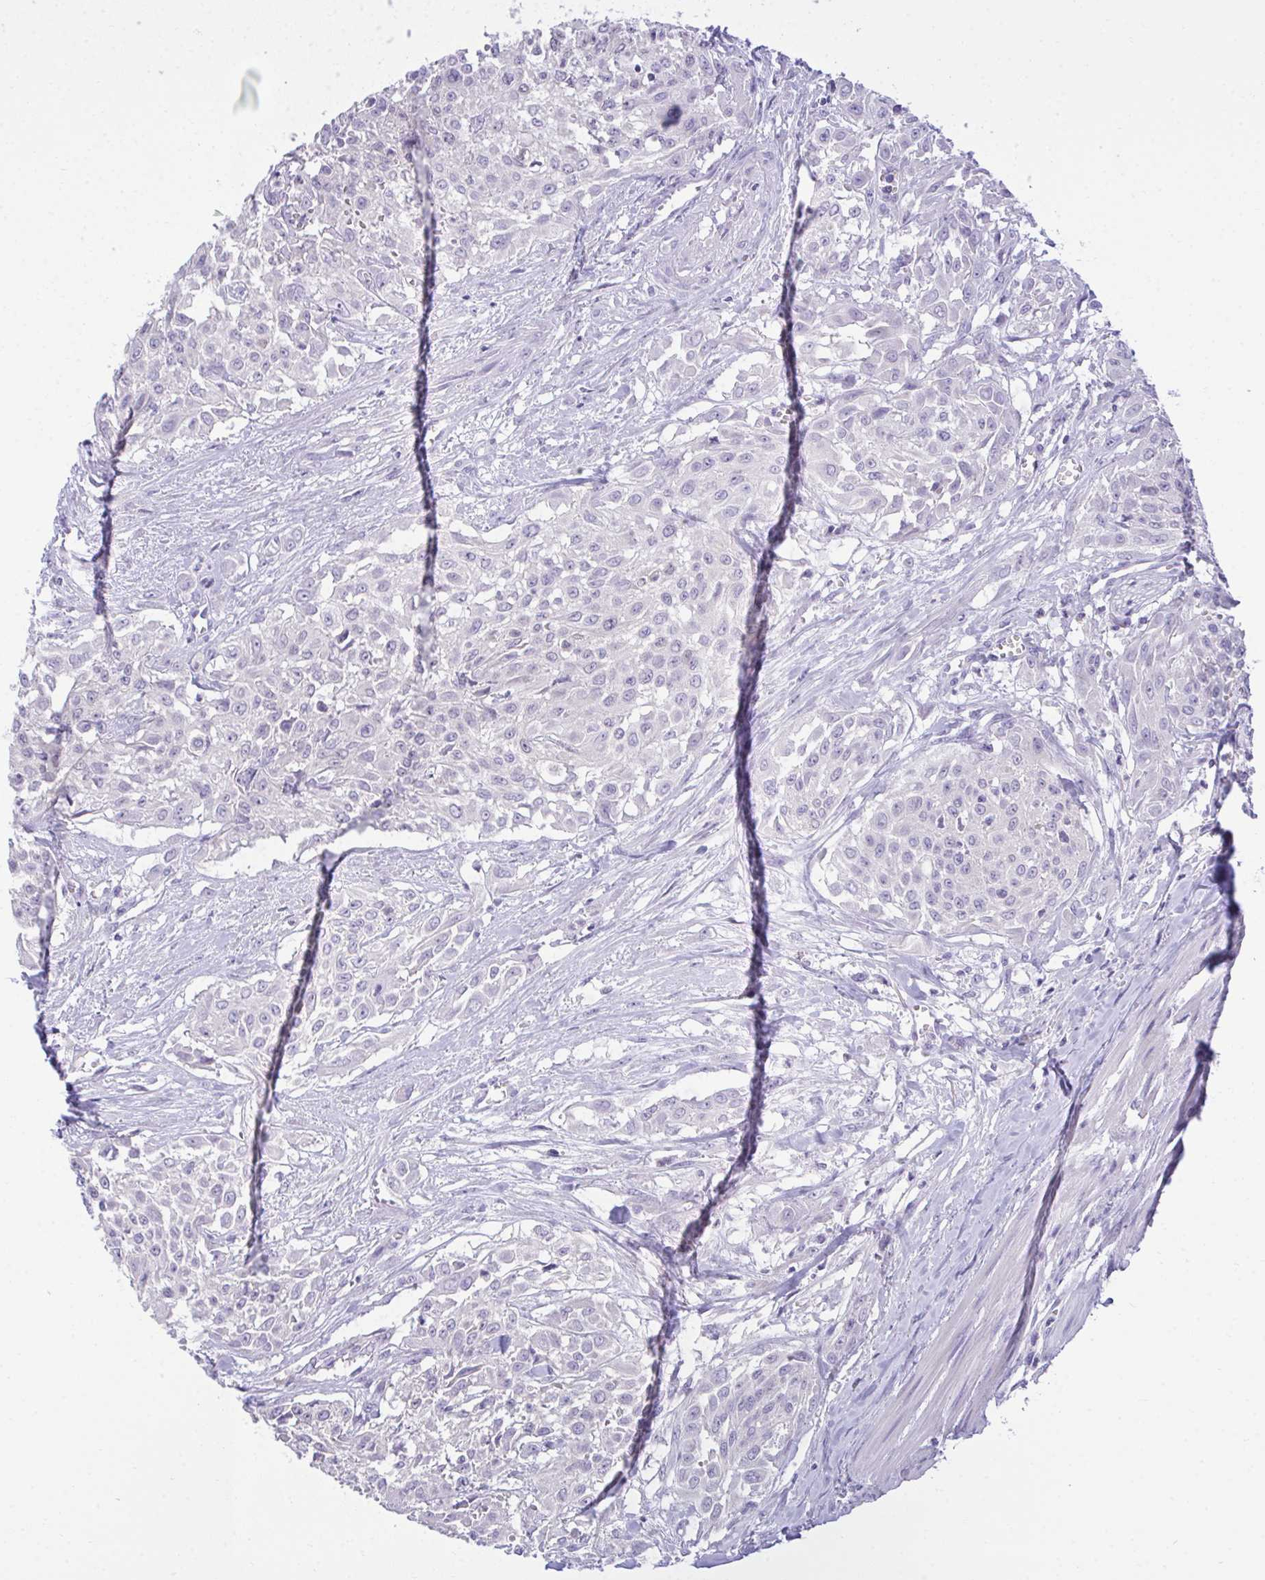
{"staining": {"intensity": "negative", "quantity": "none", "location": "none"}, "tissue": "urothelial cancer", "cell_type": "Tumor cells", "image_type": "cancer", "snomed": [{"axis": "morphology", "description": "Urothelial carcinoma, High grade"}, {"axis": "topography", "description": "Urinary bladder"}], "caption": "A micrograph of human urothelial cancer is negative for staining in tumor cells.", "gene": "TMCO5A", "patient": {"sex": "male", "age": 57}}